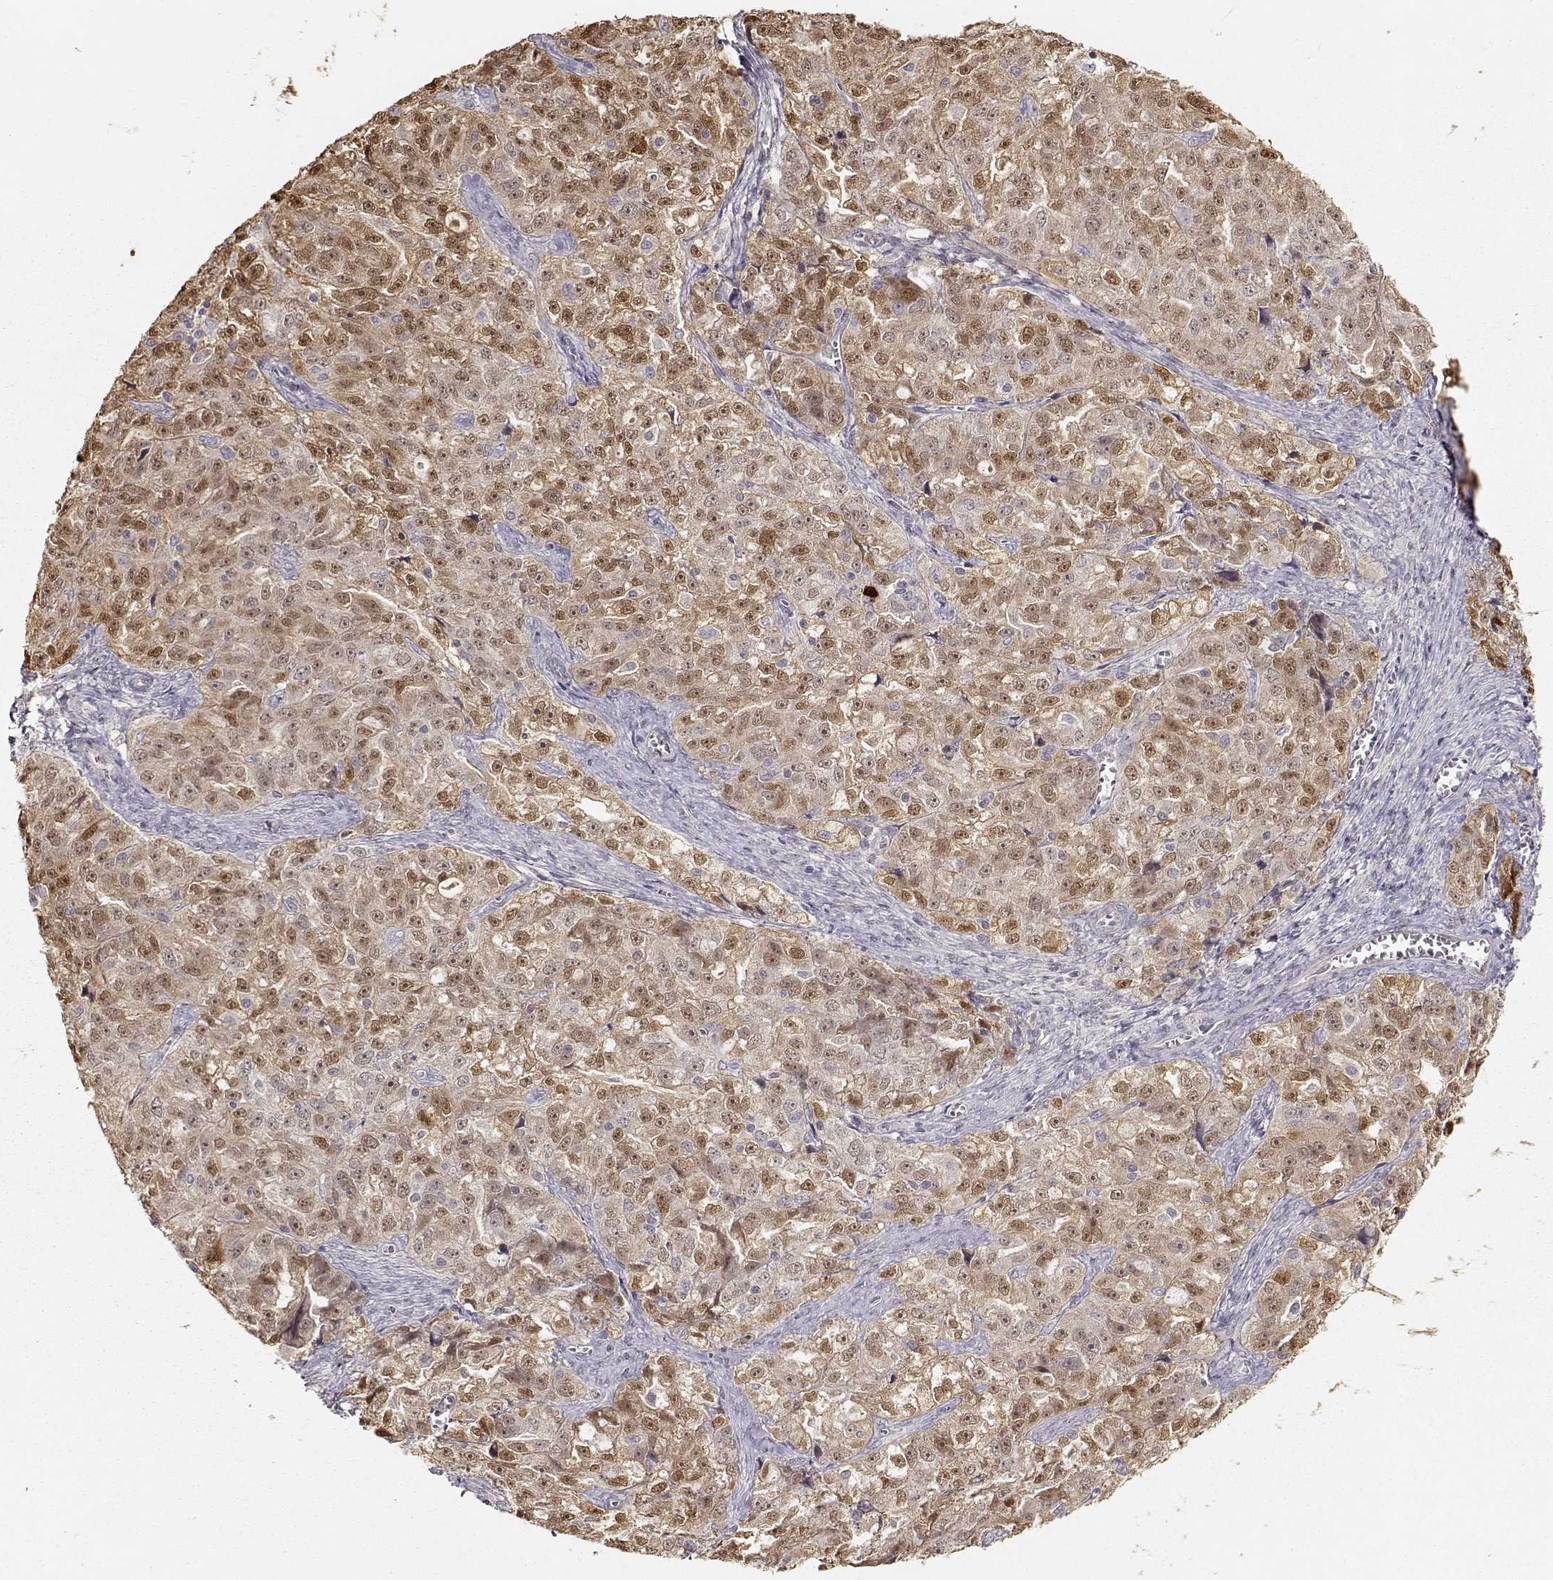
{"staining": {"intensity": "moderate", "quantity": "25%-75%", "location": "nuclear"}, "tissue": "ovarian cancer", "cell_type": "Tumor cells", "image_type": "cancer", "snomed": [{"axis": "morphology", "description": "Cystadenocarcinoma, serous, NOS"}, {"axis": "topography", "description": "Ovary"}], "caption": "Immunohistochemistry (IHC) micrograph of neoplastic tissue: human serous cystadenocarcinoma (ovarian) stained using IHC displays medium levels of moderate protein expression localized specifically in the nuclear of tumor cells, appearing as a nuclear brown color.", "gene": "S100B", "patient": {"sex": "female", "age": 51}}